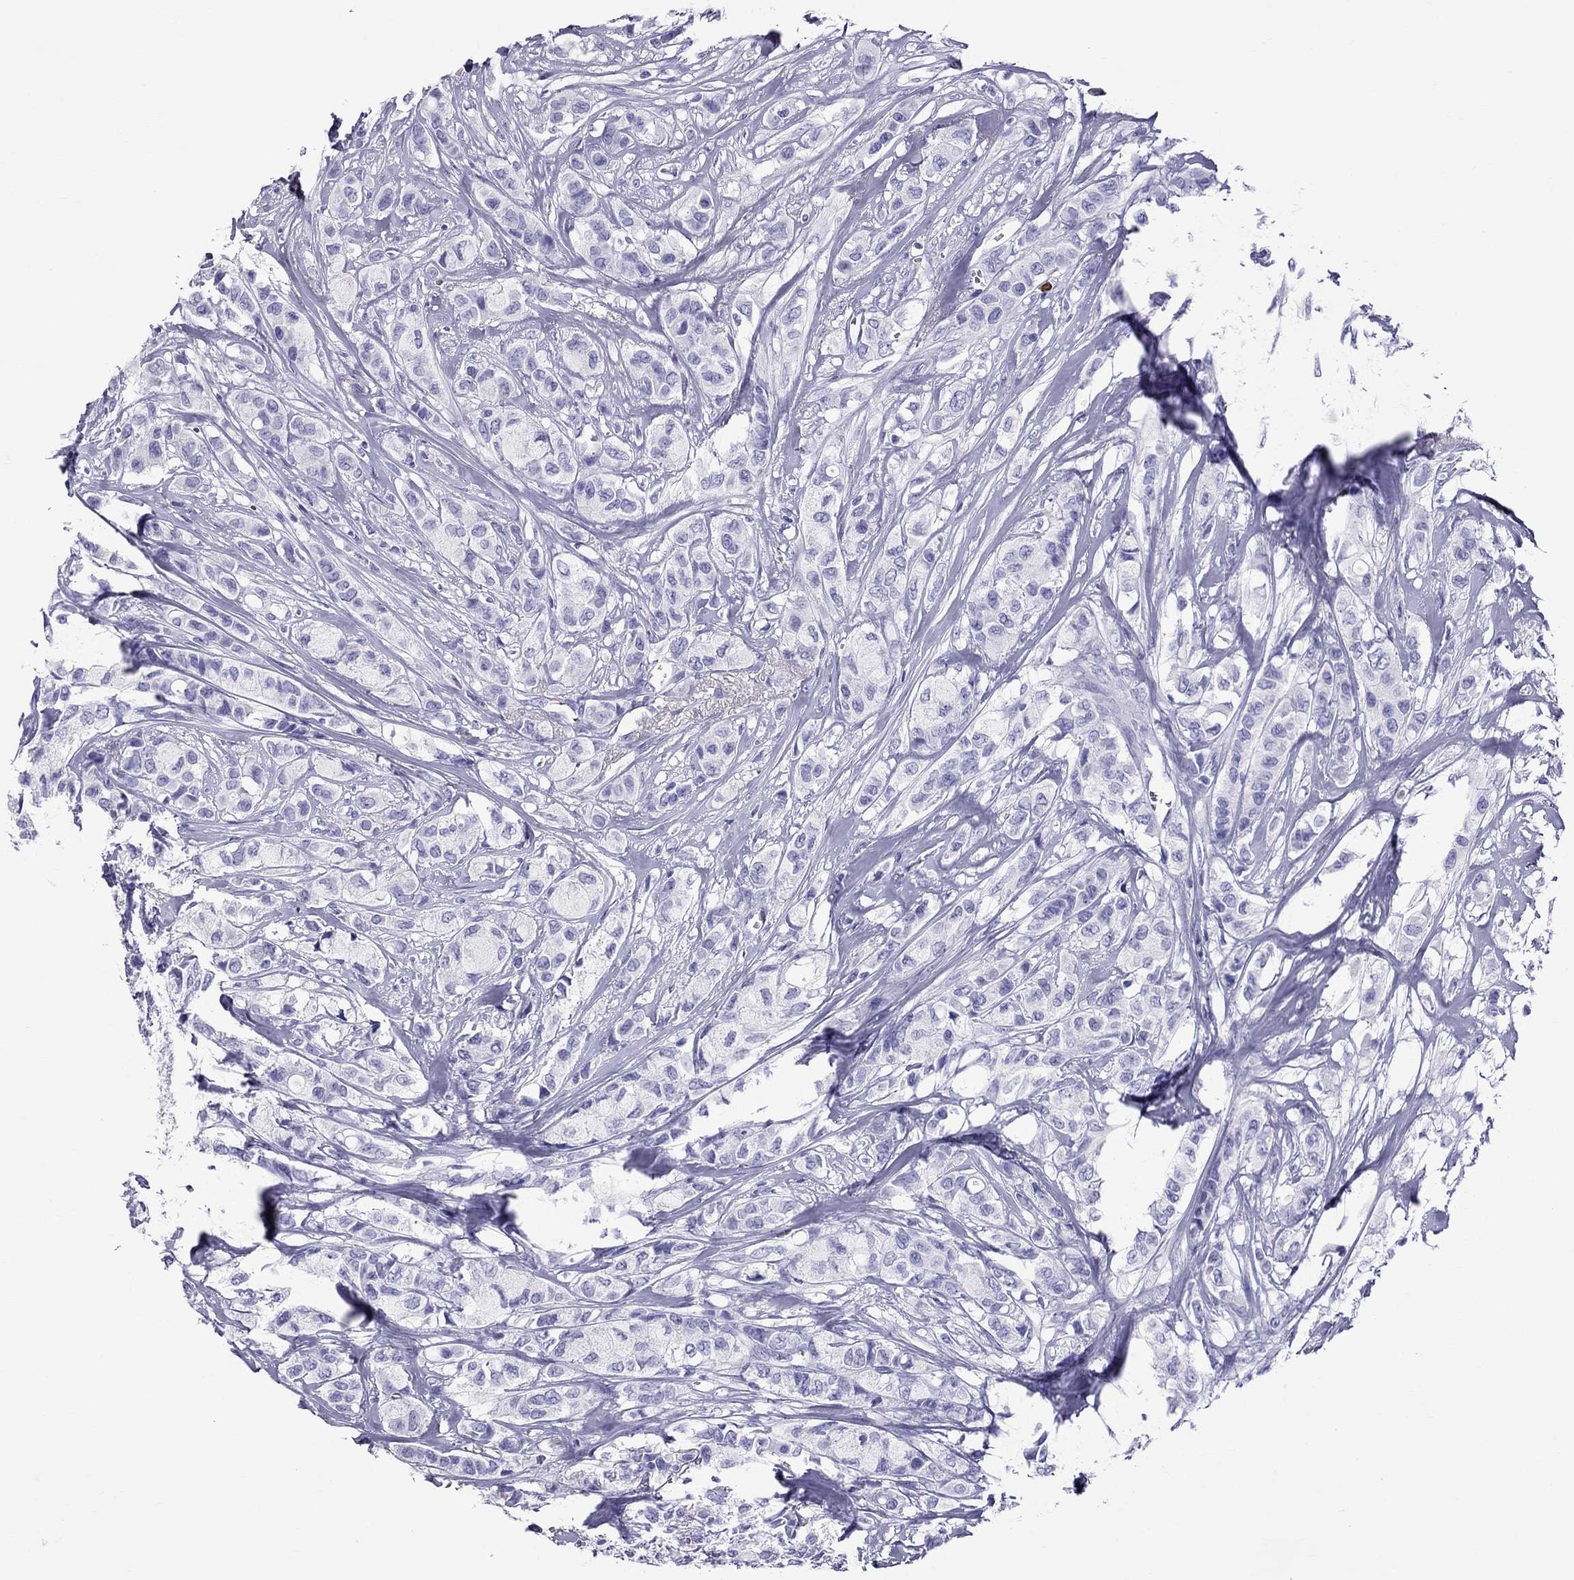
{"staining": {"intensity": "negative", "quantity": "none", "location": "none"}, "tissue": "breast cancer", "cell_type": "Tumor cells", "image_type": "cancer", "snomed": [{"axis": "morphology", "description": "Duct carcinoma"}, {"axis": "topography", "description": "Breast"}], "caption": "Immunohistochemistry histopathology image of neoplastic tissue: breast cancer stained with DAB demonstrates no significant protein expression in tumor cells.", "gene": "SCART1", "patient": {"sex": "female", "age": 85}}